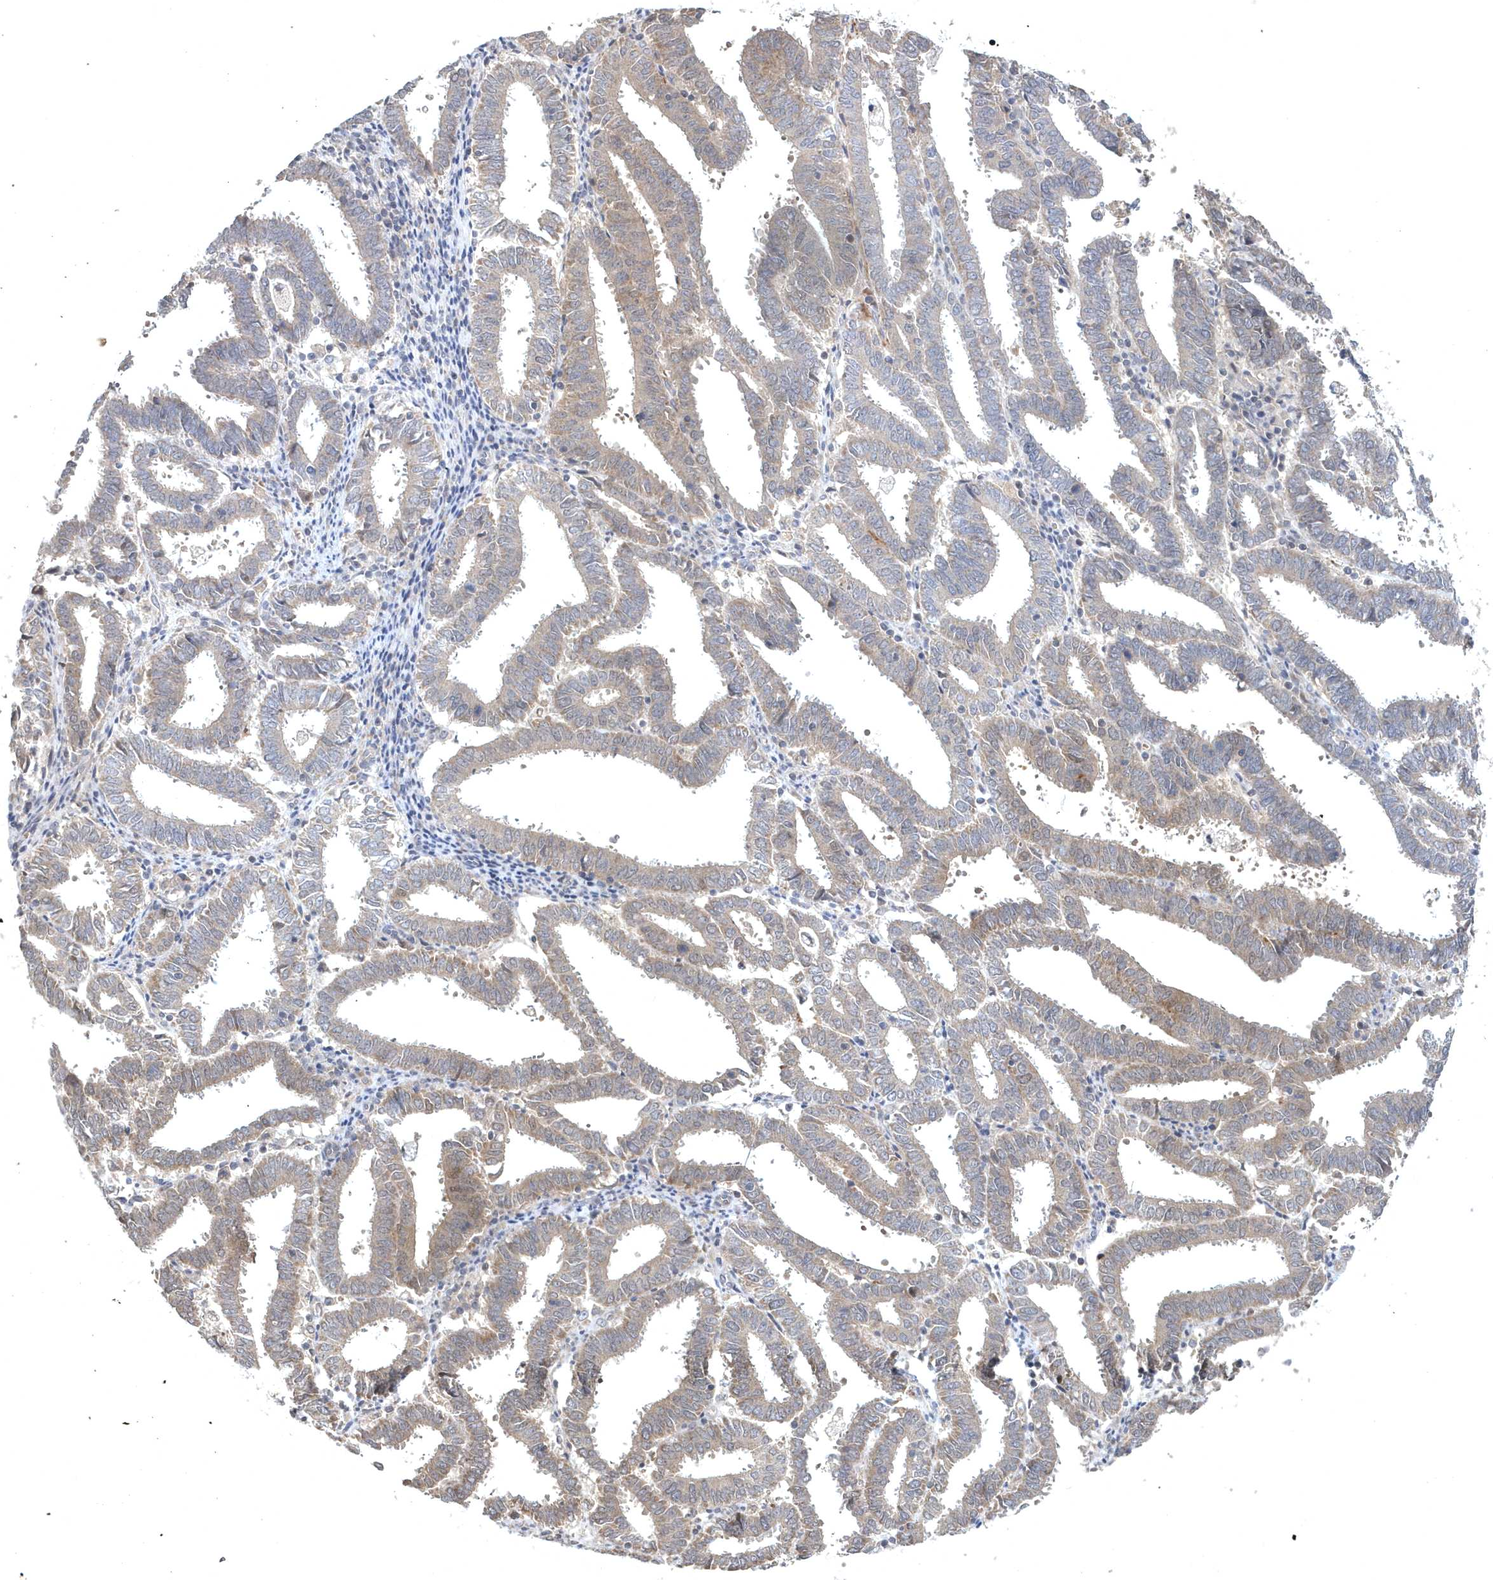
{"staining": {"intensity": "weak", "quantity": "<25%", "location": "cytoplasmic/membranous"}, "tissue": "endometrial cancer", "cell_type": "Tumor cells", "image_type": "cancer", "snomed": [{"axis": "morphology", "description": "Adenocarcinoma, NOS"}, {"axis": "topography", "description": "Uterus"}], "caption": "This is a photomicrograph of IHC staining of endometrial cancer (adenocarcinoma), which shows no positivity in tumor cells.", "gene": "HMGCS1", "patient": {"sex": "female", "age": 83}}